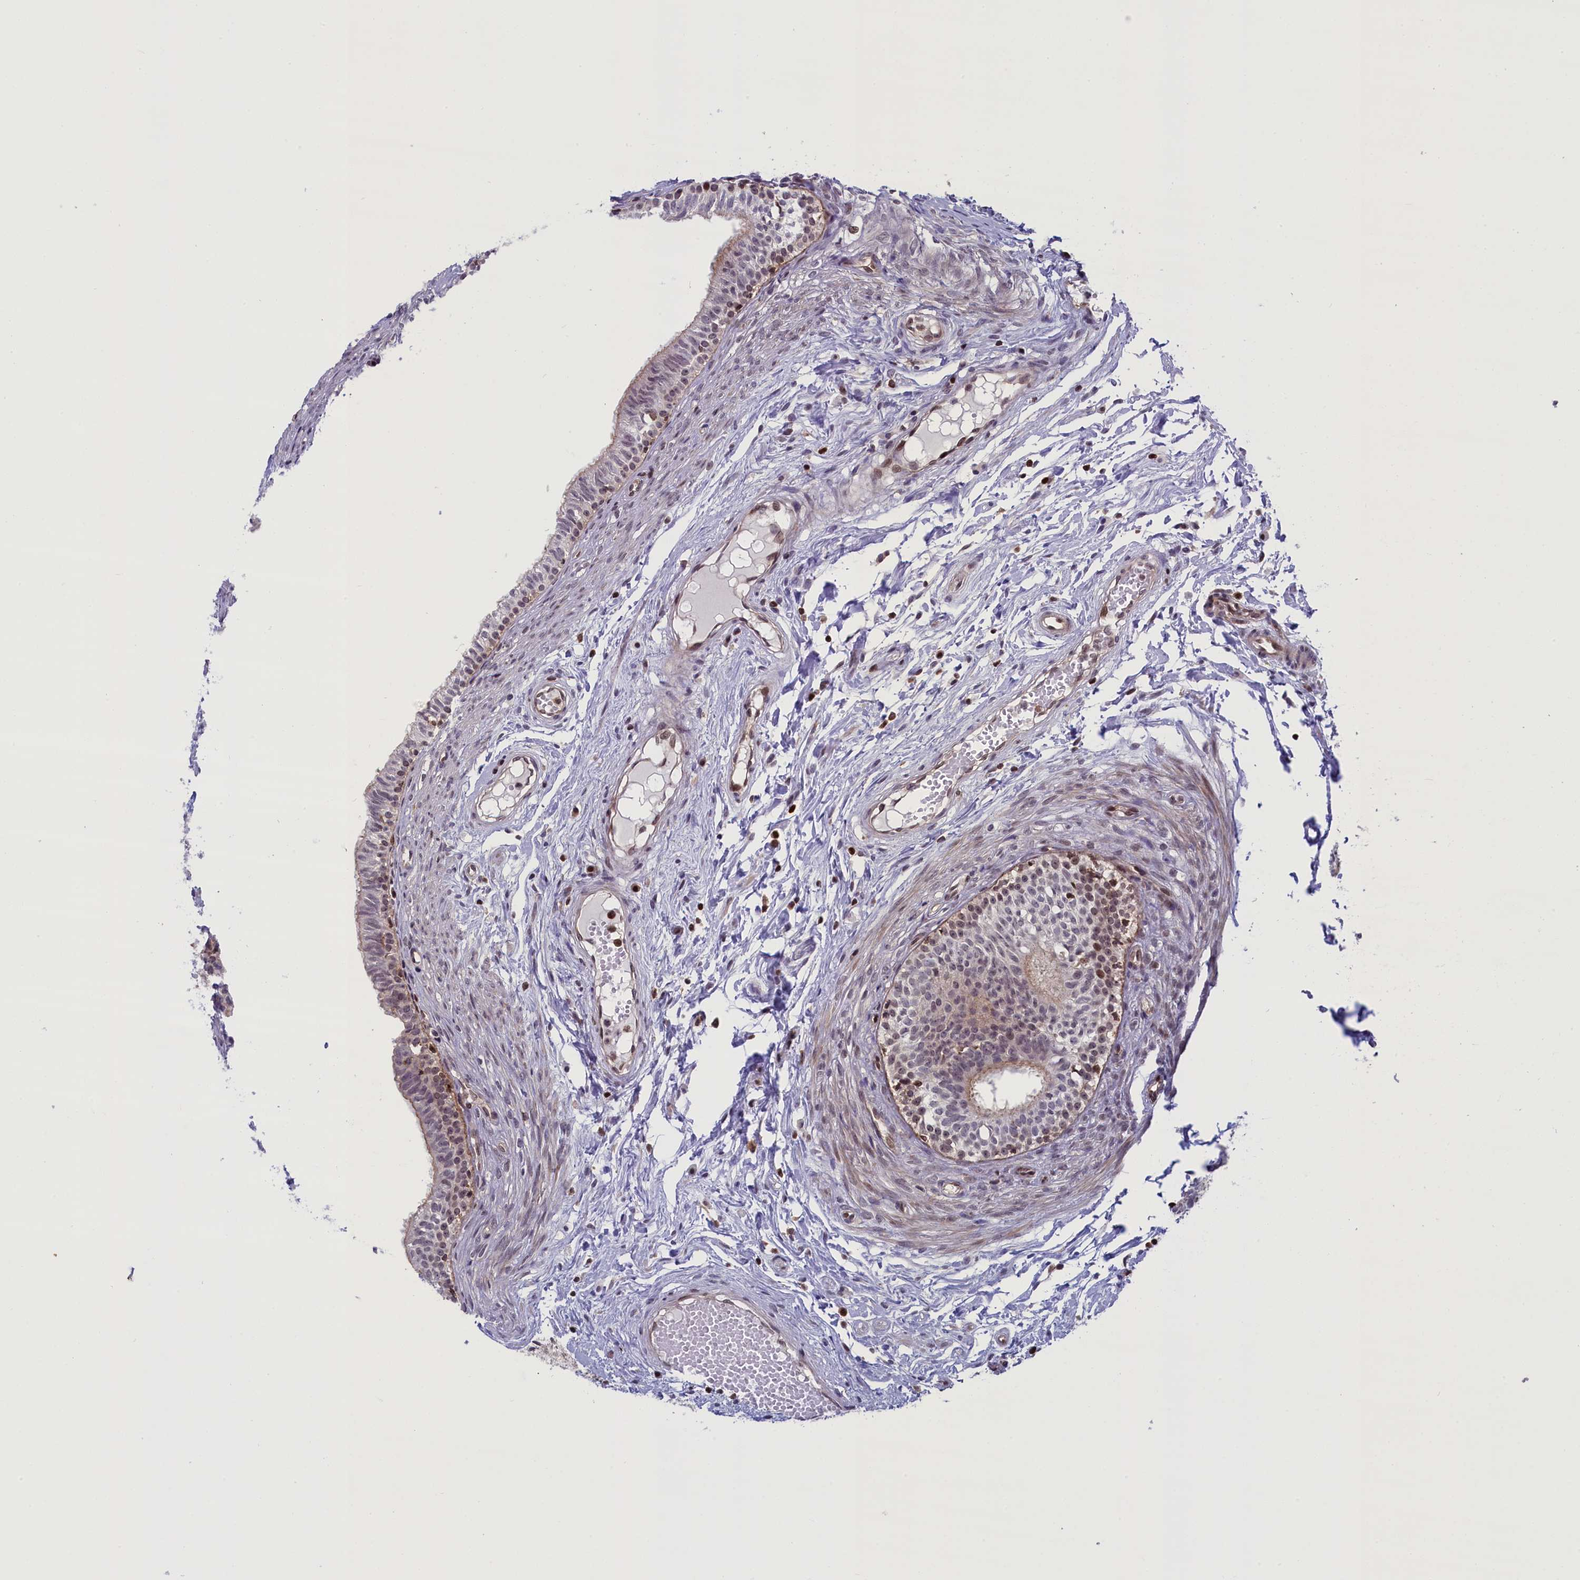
{"staining": {"intensity": "moderate", "quantity": "25%-75%", "location": "cytoplasmic/membranous,nuclear"}, "tissue": "epididymis", "cell_type": "Glandular cells", "image_type": "normal", "snomed": [{"axis": "morphology", "description": "Normal tissue, NOS"}, {"axis": "topography", "description": "Epididymis, spermatic cord, NOS"}], "caption": "Human epididymis stained with a brown dye demonstrates moderate cytoplasmic/membranous,nuclear positive staining in about 25%-75% of glandular cells.", "gene": "FCHO1", "patient": {"sex": "male", "age": 22}}